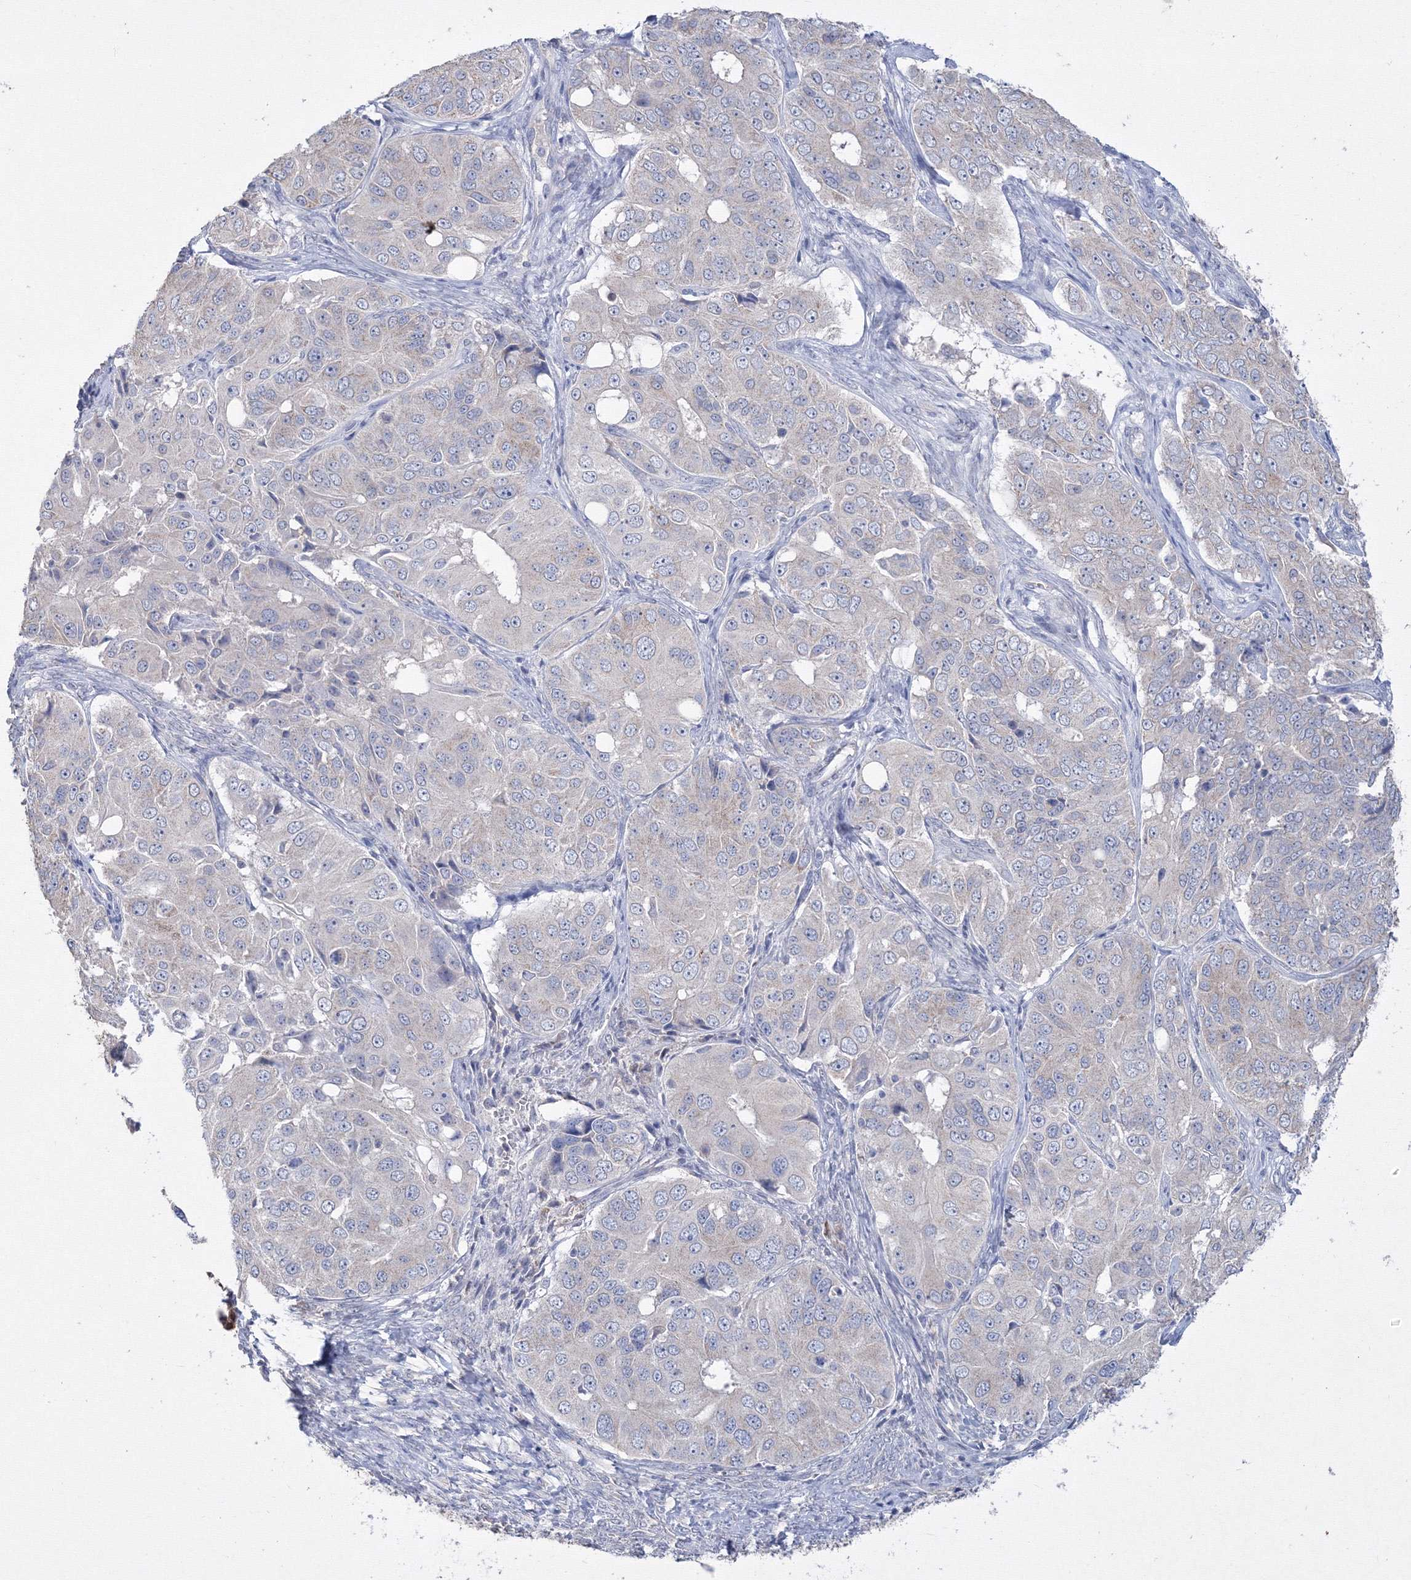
{"staining": {"intensity": "negative", "quantity": "none", "location": "none"}, "tissue": "ovarian cancer", "cell_type": "Tumor cells", "image_type": "cancer", "snomed": [{"axis": "morphology", "description": "Carcinoma, endometroid"}, {"axis": "topography", "description": "Ovary"}], "caption": "Protein analysis of endometroid carcinoma (ovarian) shows no significant positivity in tumor cells.", "gene": "GRSF1", "patient": {"sex": "female", "age": 51}}